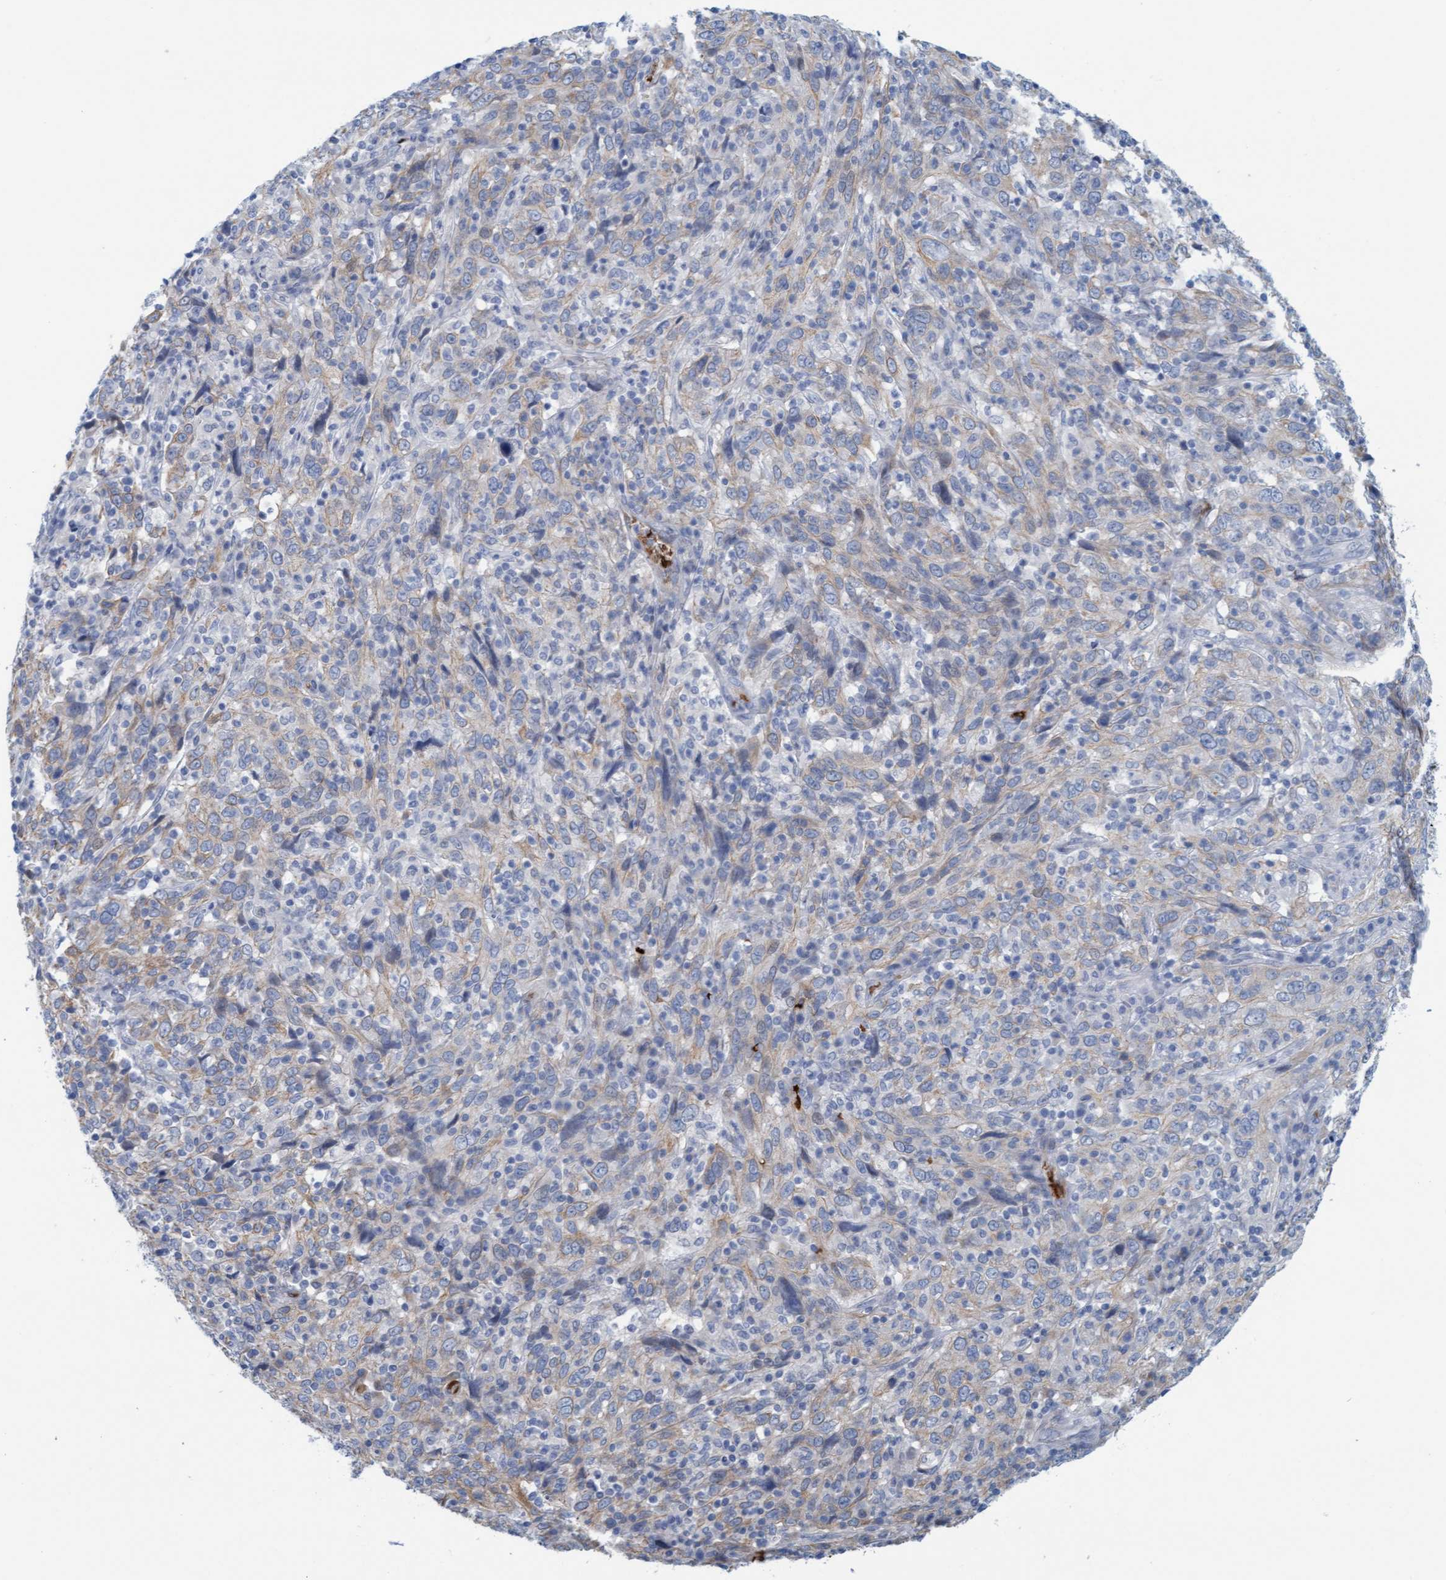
{"staining": {"intensity": "weak", "quantity": "25%-75%", "location": "cytoplasmic/membranous"}, "tissue": "cervical cancer", "cell_type": "Tumor cells", "image_type": "cancer", "snomed": [{"axis": "morphology", "description": "Squamous cell carcinoma, NOS"}, {"axis": "topography", "description": "Cervix"}], "caption": "IHC (DAB) staining of human cervical cancer exhibits weak cytoplasmic/membranous protein positivity in about 25%-75% of tumor cells.", "gene": "P2RX5", "patient": {"sex": "female", "age": 46}}